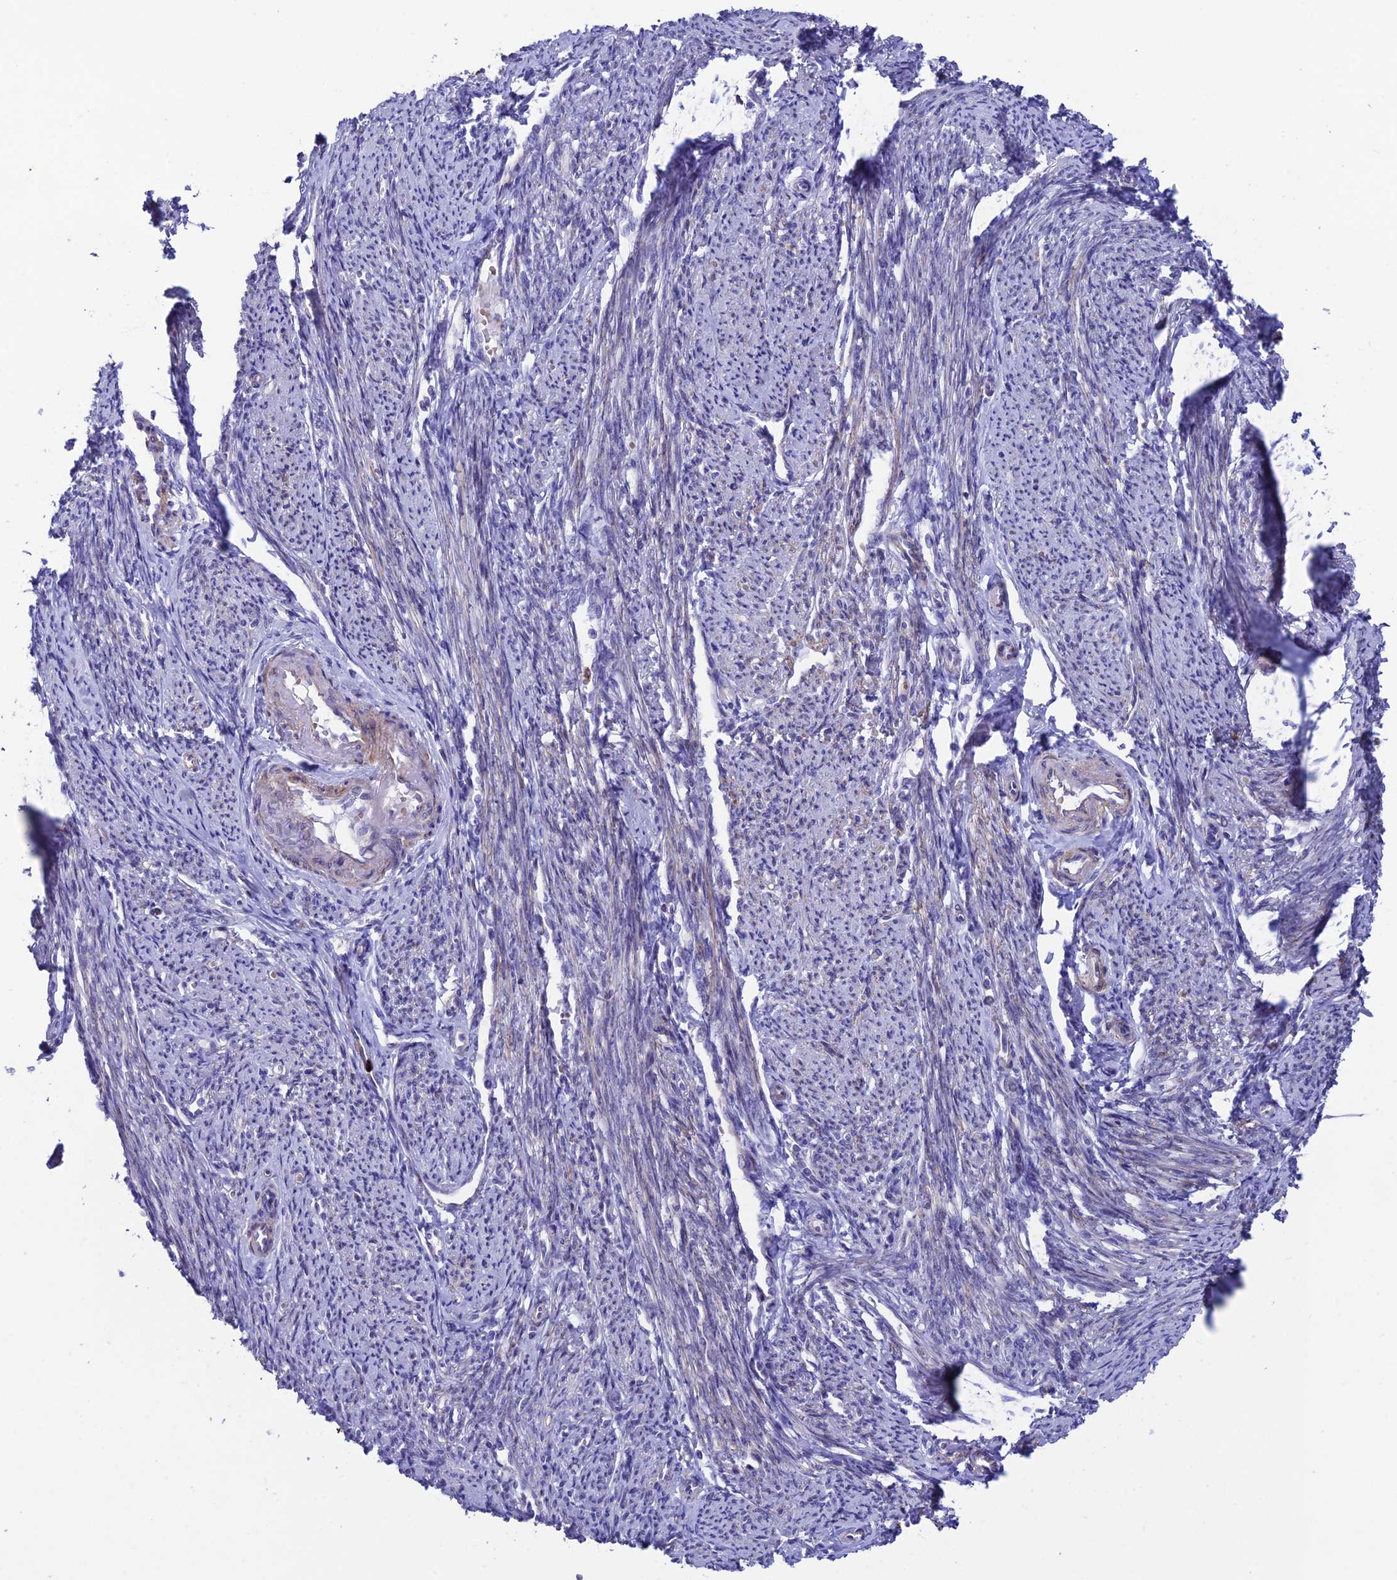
{"staining": {"intensity": "moderate", "quantity": "25%-75%", "location": "cytoplasmic/membranous"}, "tissue": "smooth muscle", "cell_type": "Smooth muscle cells", "image_type": "normal", "snomed": [{"axis": "morphology", "description": "Normal tissue, NOS"}, {"axis": "topography", "description": "Smooth muscle"}, {"axis": "topography", "description": "Uterus"}], "caption": "Immunohistochemistry (IHC) micrograph of normal smooth muscle stained for a protein (brown), which reveals medium levels of moderate cytoplasmic/membranous expression in approximately 25%-75% of smooth muscle cells.", "gene": "COL6A6", "patient": {"sex": "female", "age": 59}}